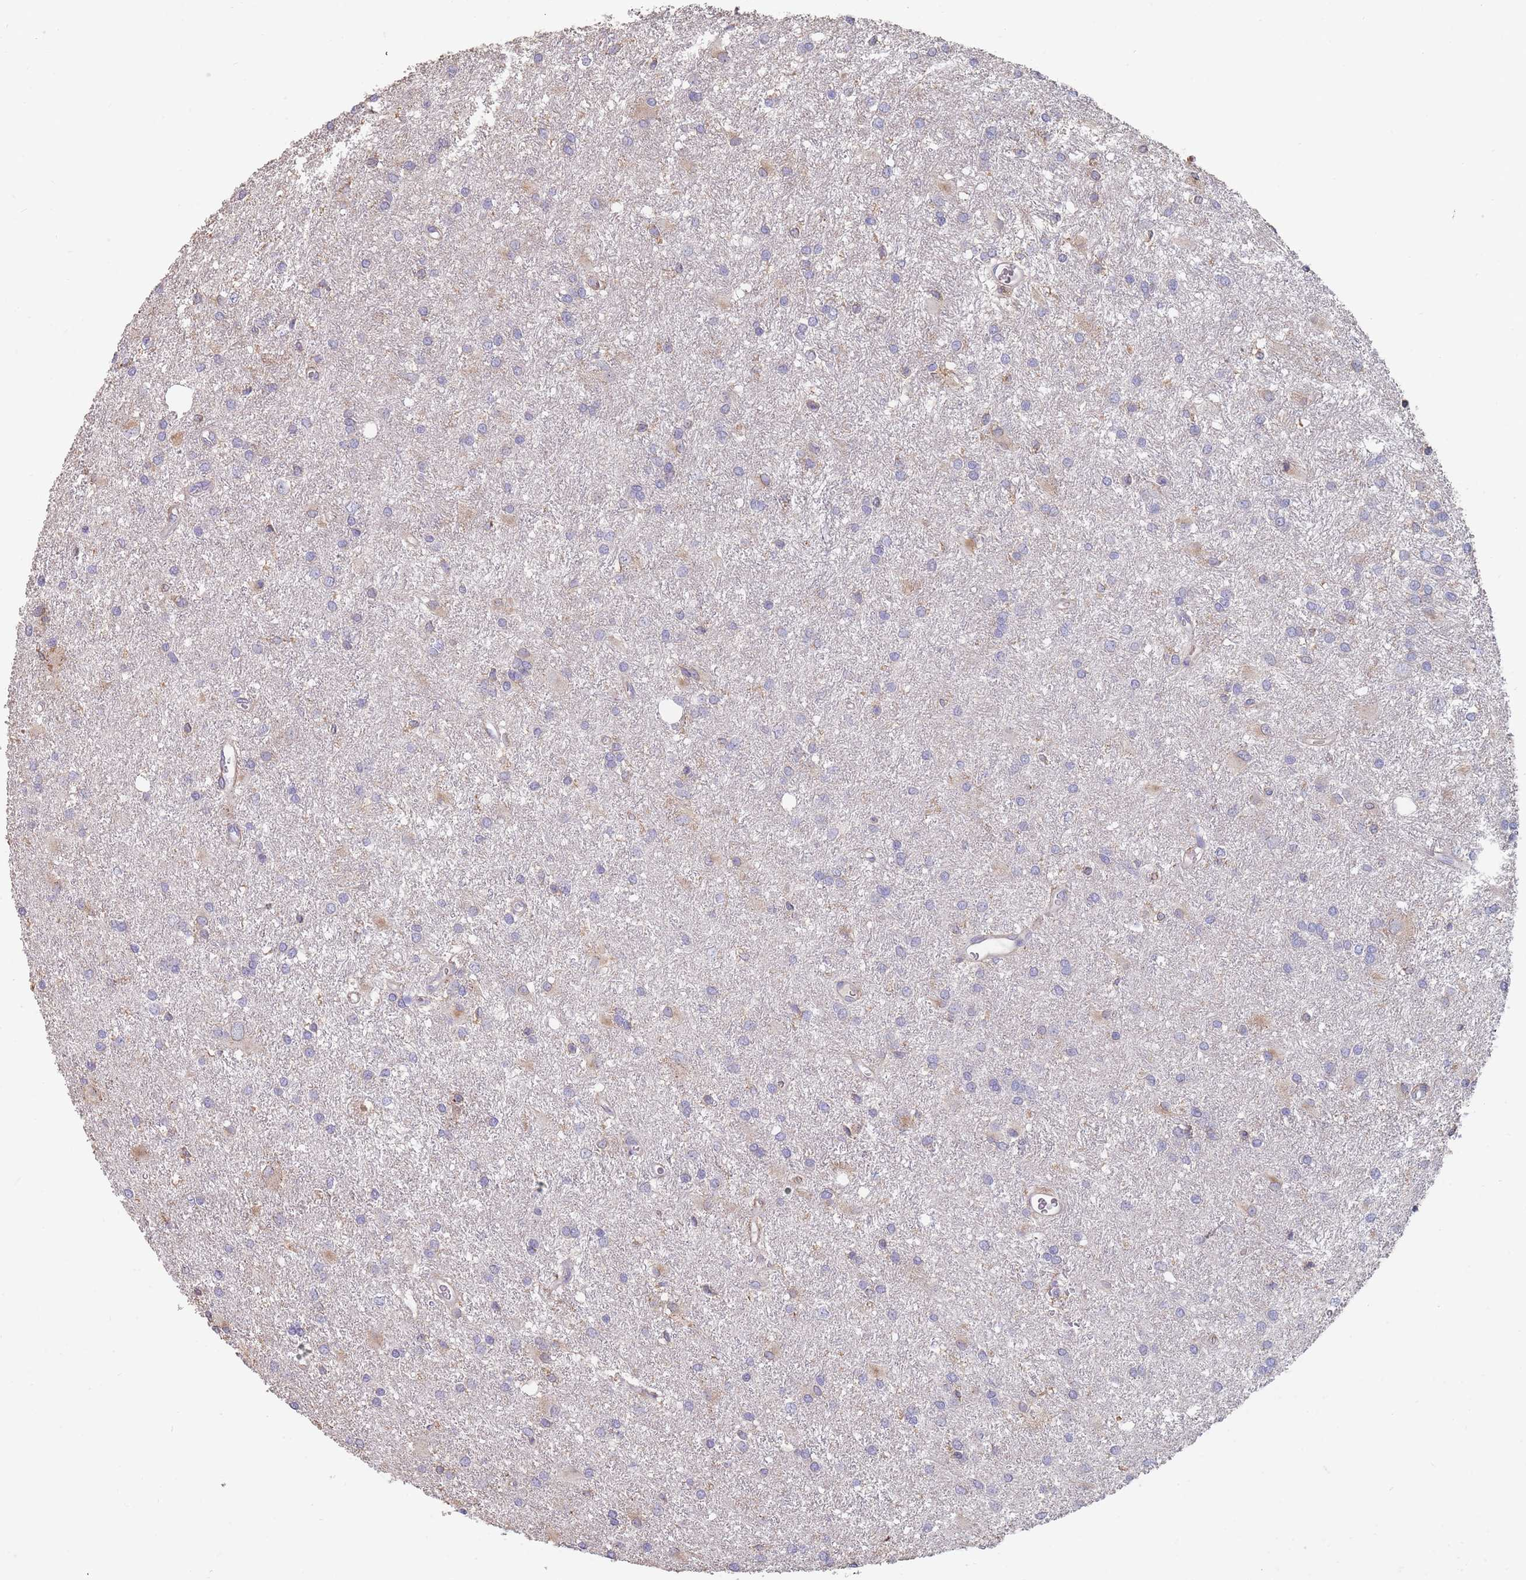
{"staining": {"intensity": "weak", "quantity": "<25%", "location": "cytoplasmic/membranous"}, "tissue": "glioma", "cell_type": "Tumor cells", "image_type": "cancer", "snomed": [{"axis": "morphology", "description": "Glioma, malignant, High grade"}, {"axis": "topography", "description": "Brain"}], "caption": "Immunohistochemical staining of human glioma displays no significant staining in tumor cells.", "gene": "CLEC12A", "patient": {"sex": "female", "age": 50}}